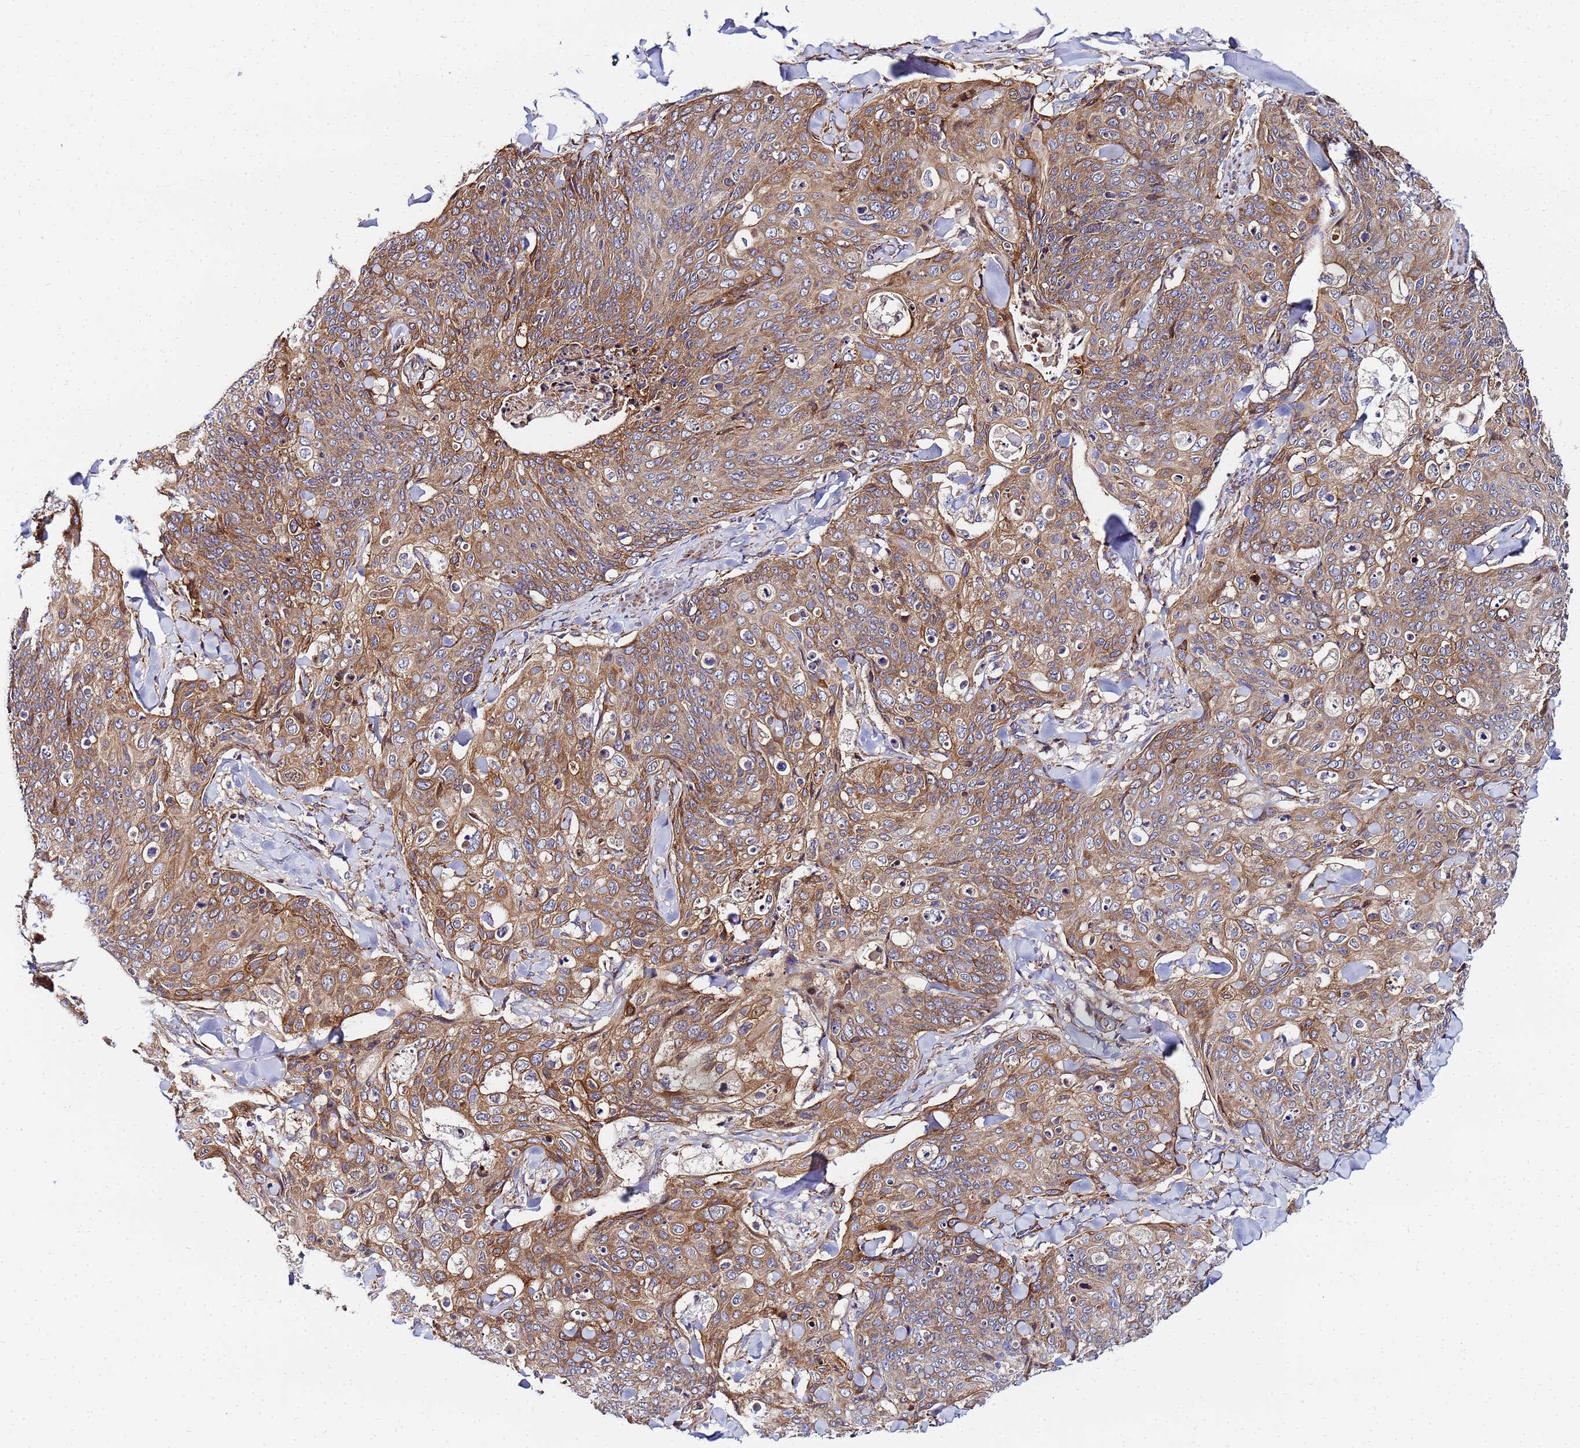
{"staining": {"intensity": "moderate", "quantity": ">75%", "location": "cytoplasmic/membranous"}, "tissue": "skin cancer", "cell_type": "Tumor cells", "image_type": "cancer", "snomed": [{"axis": "morphology", "description": "Squamous cell carcinoma, NOS"}, {"axis": "topography", "description": "Skin"}, {"axis": "topography", "description": "Vulva"}], "caption": "Tumor cells demonstrate medium levels of moderate cytoplasmic/membranous staining in approximately >75% of cells in skin cancer (squamous cell carcinoma).", "gene": "POM121", "patient": {"sex": "female", "age": 85}}